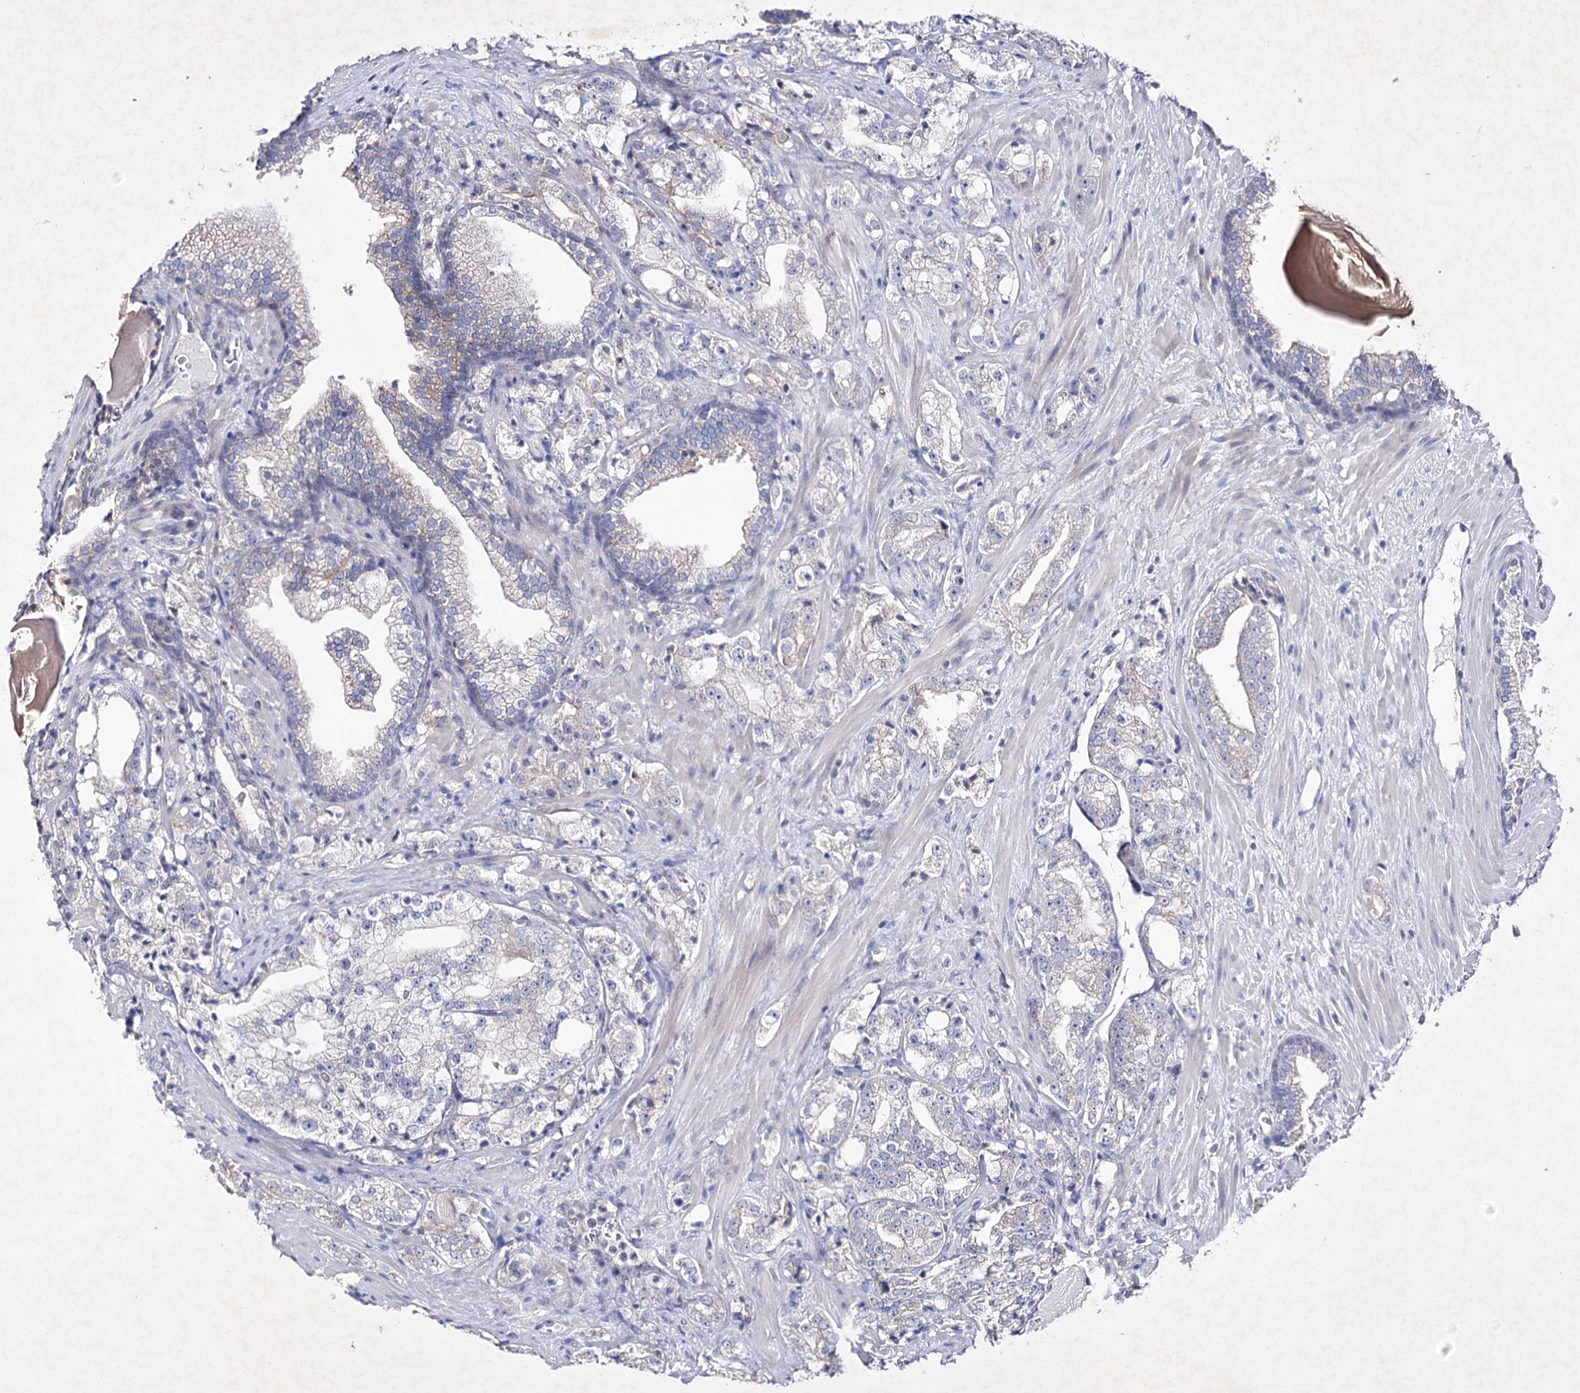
{"staining": {"intensity": "negative", "quantity": "none", "location": "none"}, "tissue": "prostate cancer", "cell_type": "Tumor cells", "image_type": "cancer", "snomed": [{"axis": "morphology", "description": "Adenocarcinoma, High grade"}, {"axis": "topography", "description": "Prostate"}], "caption": "High magnification brightfield microscopy of prostate cancer stained with DAB (brown) and counterstained with hematoxylin (blue): tumor cells show no significant expression. (DAB (3,3'-diaminobenzidine) immunohistochemistry (IHC) visualized using brightfield microscopy, high magnification).", "gene": "COX15", "patient": {"sex": "male", "age": 64}}